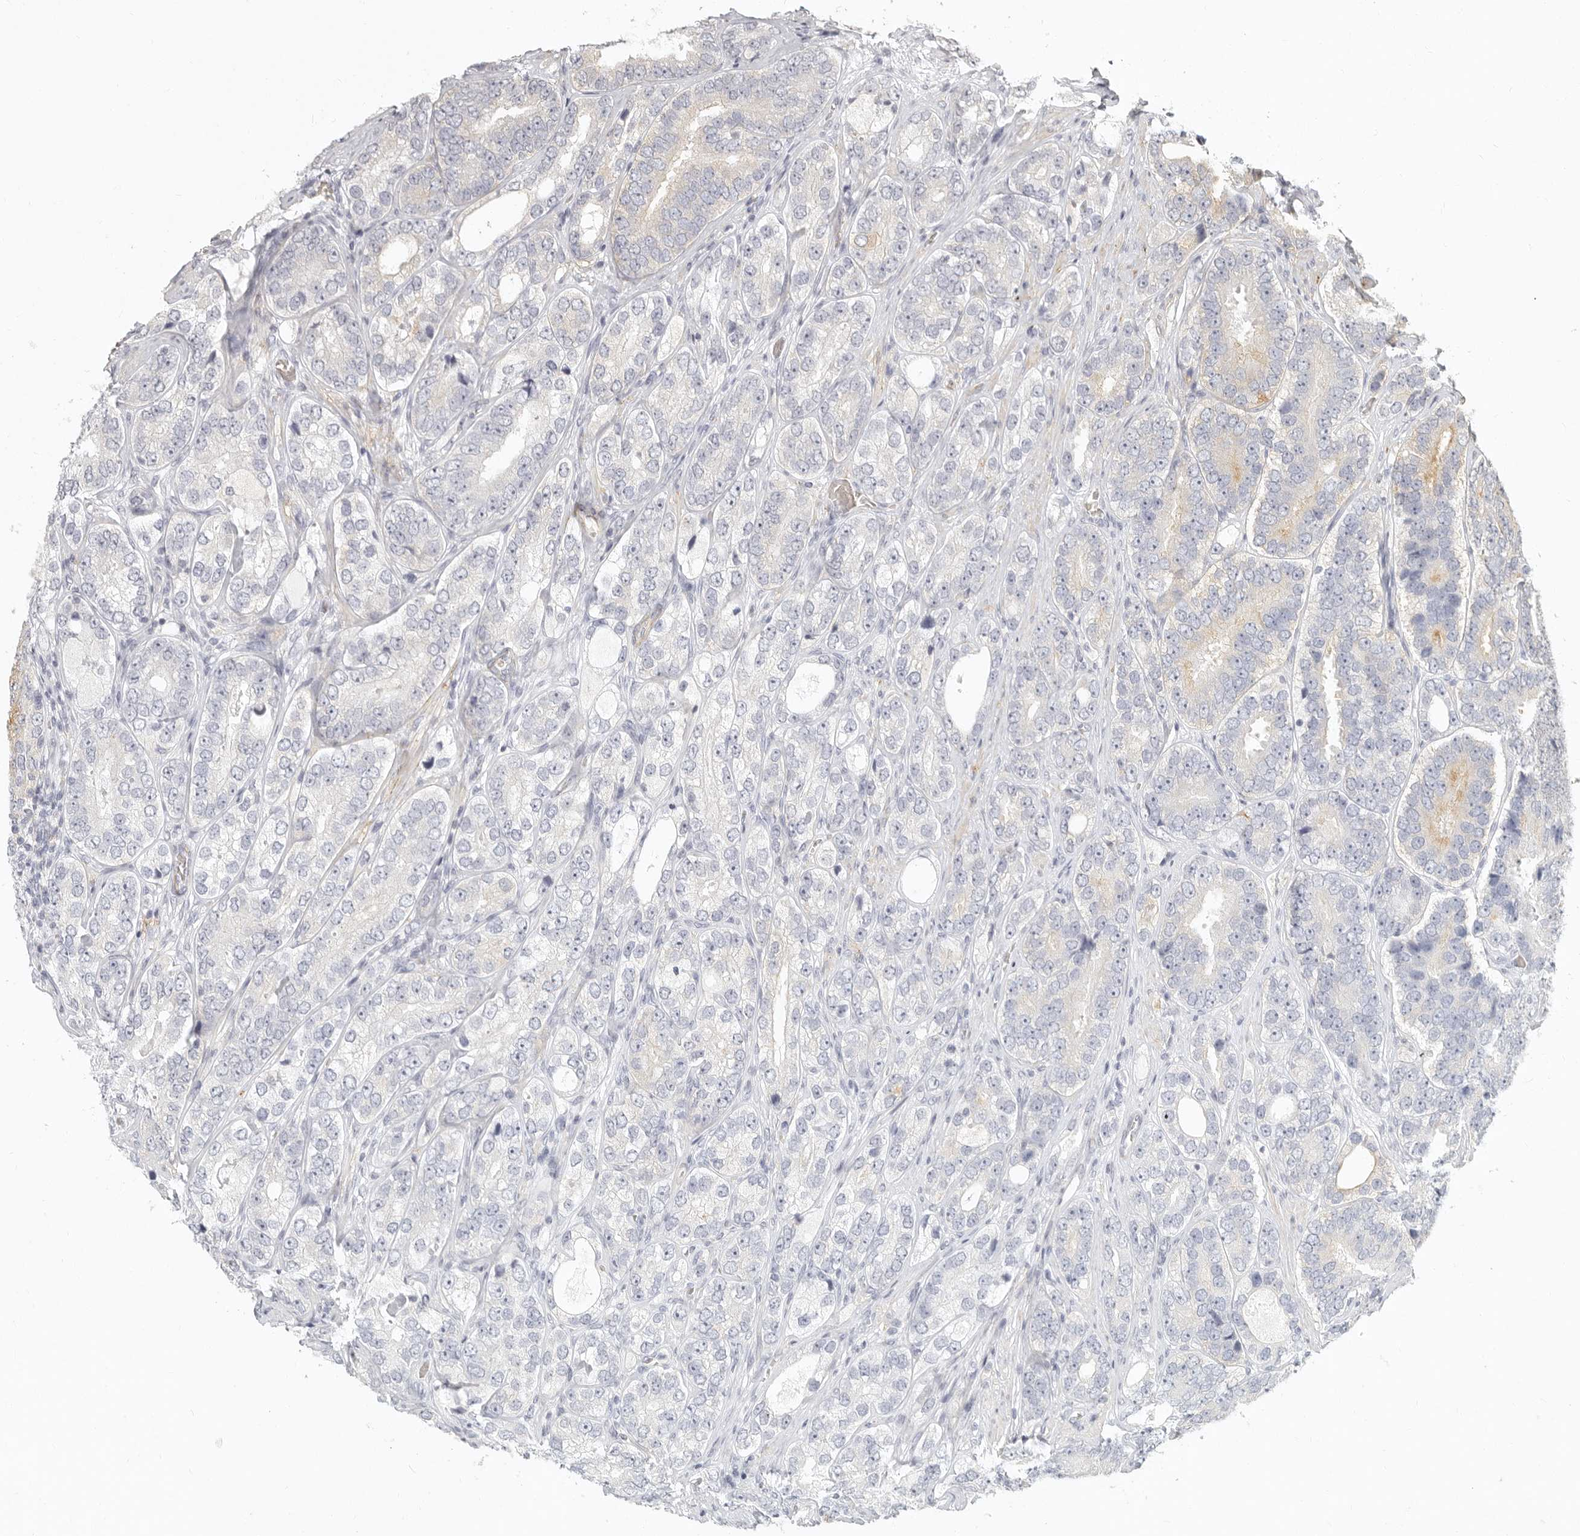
{"staining": {"intensity": "weak", "quantity": "<25%", "location": "cytoplasmic/membranous"}, "tissue": "prostate cancer", "cell_type": "Tumor cells", "image_type": "cancer", "snomed": [{"axis": "morphology", "description": "Adenocarcinoma, High grade"}, {"axis": "topography", "description": "Prostate"}], "caption": "A micrograph of prostate cancer (adenocarcinoma (high-grade)) stained for a protein displays no brown staining in tumor cells. Nuclei are stained in blue.", "gene": "NIBAN1", "patient": {"sex": "male", "age": 56}}